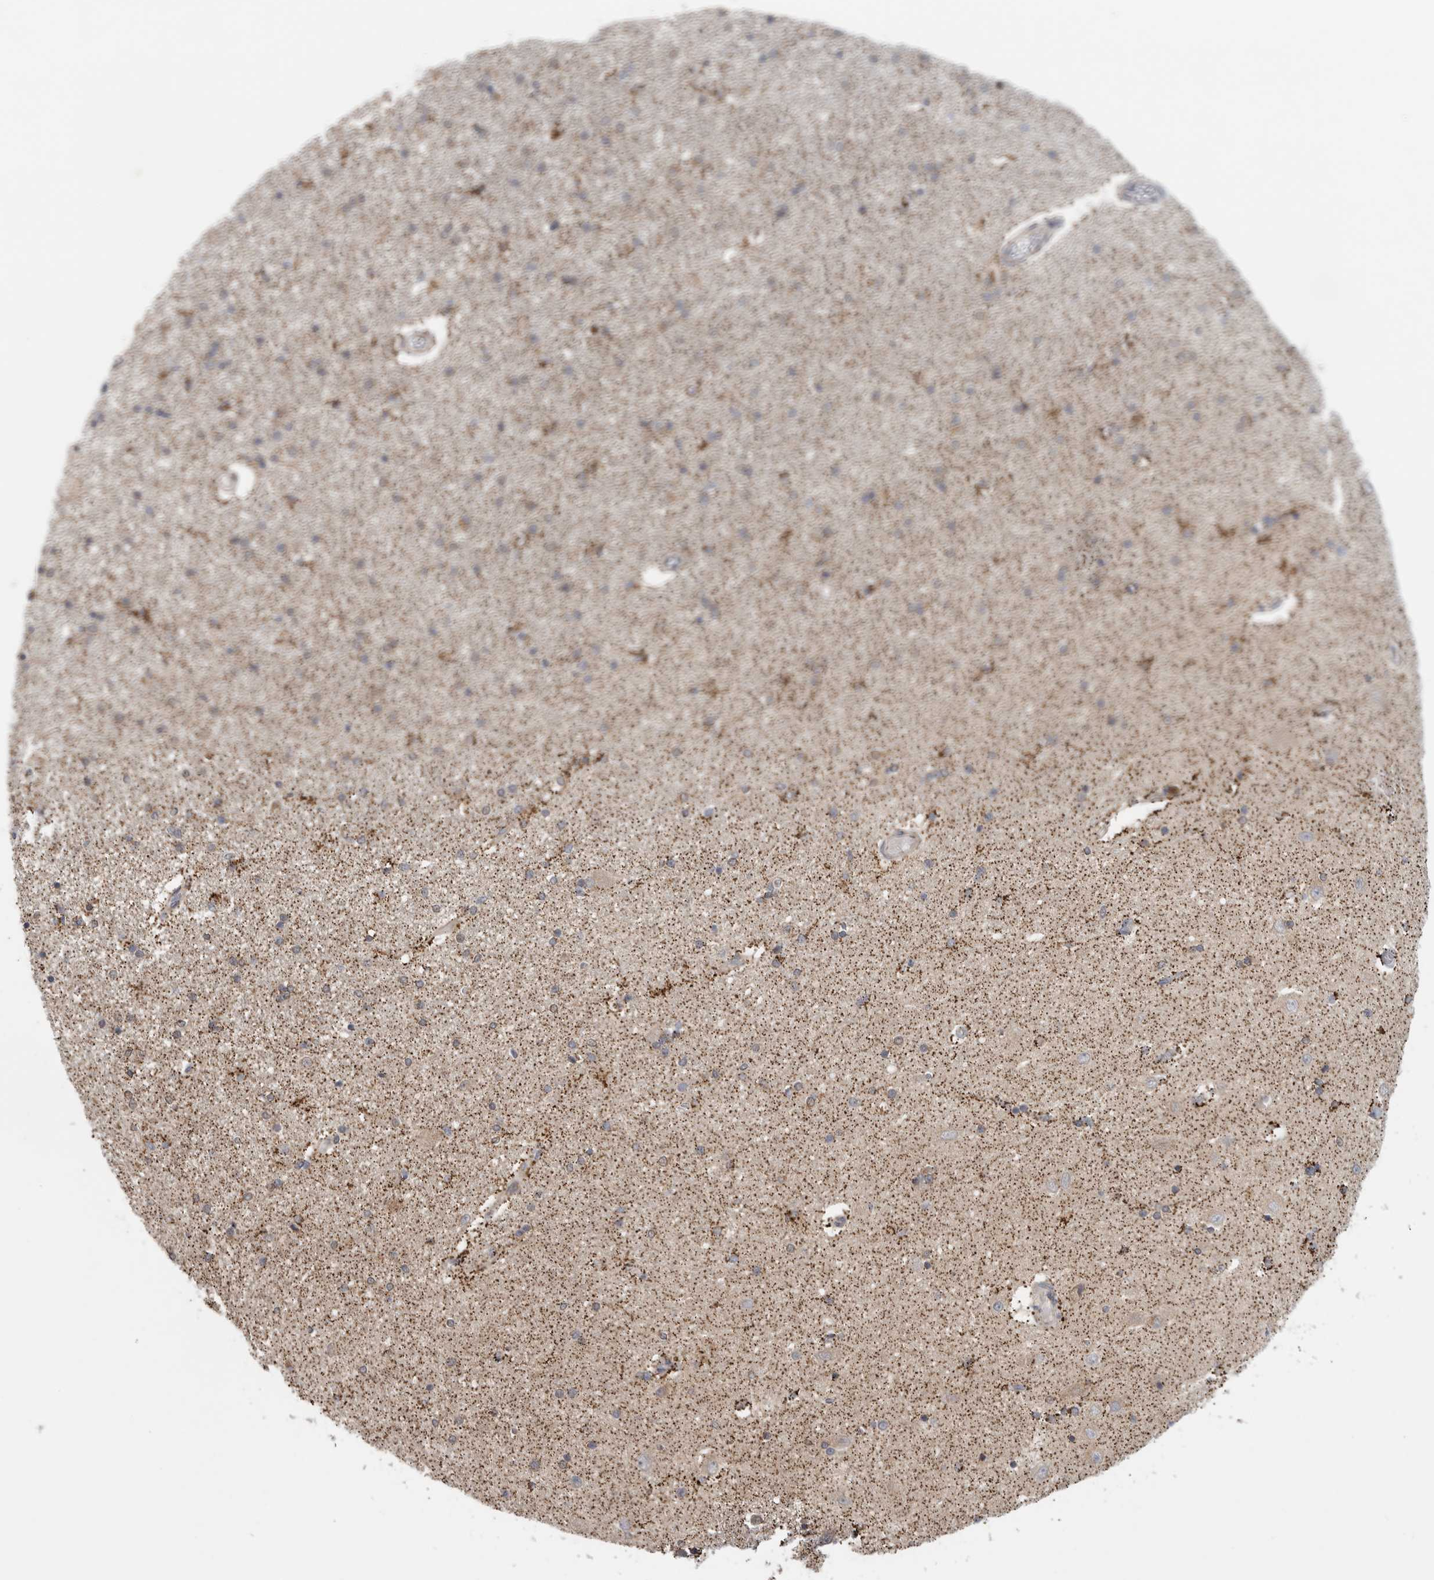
{"staining": {"intensity": "moderate", "quantity": "<25%", "location": "cytoplasmic/membranous"}, "tissue": "hippocampus", "cell_type": "Glial cells", "image_type": "normal", "snomed": [{"axis": "morphology", "description": "Normal tissue, NOS"}, {"axis": "topography", "description": "Hippocampus"}], "caption": "Glial cells exhibit moderate cytoplasmic/membranous positivity in approximately <25% of cells in unremarkable hippocampus.", "gene": "RAB18", "patient": {"sex": "female", "age": 54}}